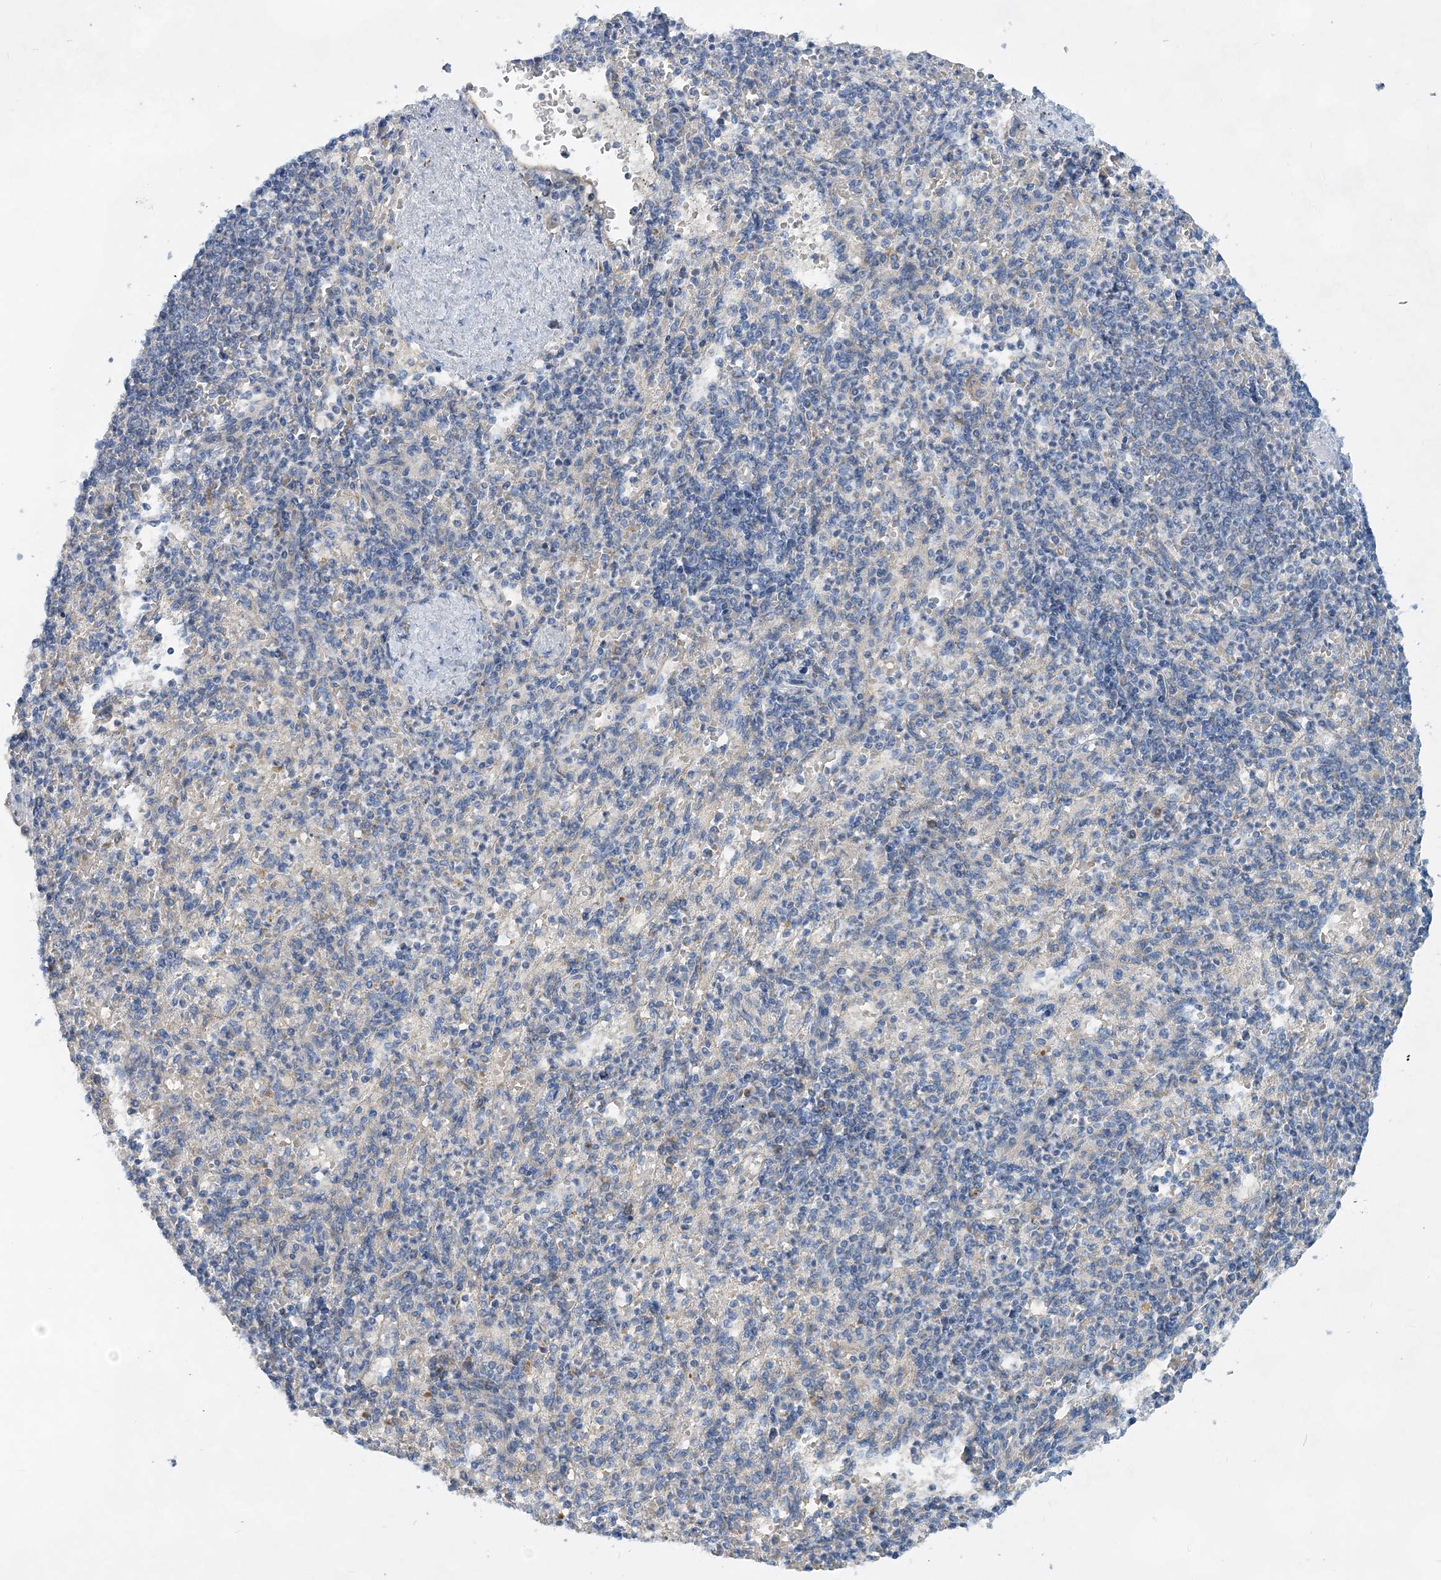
{"staining": {"intensity": "negative", "quantity": "none", "location": "none"}, "tissue": "spleen", "cell_type": "Cells in red pulp", "image_type": "normal", "snomed": [{"axis": "morphology", "description": "Normal tissue, NOS"}, {"axis": "topography", "description": "Spleen"}], "caption": "Immunohistochemical staining of benign human spleen demonstrates no significant positivity in cells in red pulp. Brightfield microscopy of IHC stained with DAB (3,3'-diaminobenzidine) (brown) and hematoxylin (blue), captured at high magnification.", "gene": "TRAPPC13", "patient": {"sex": "female", "age": 74}}